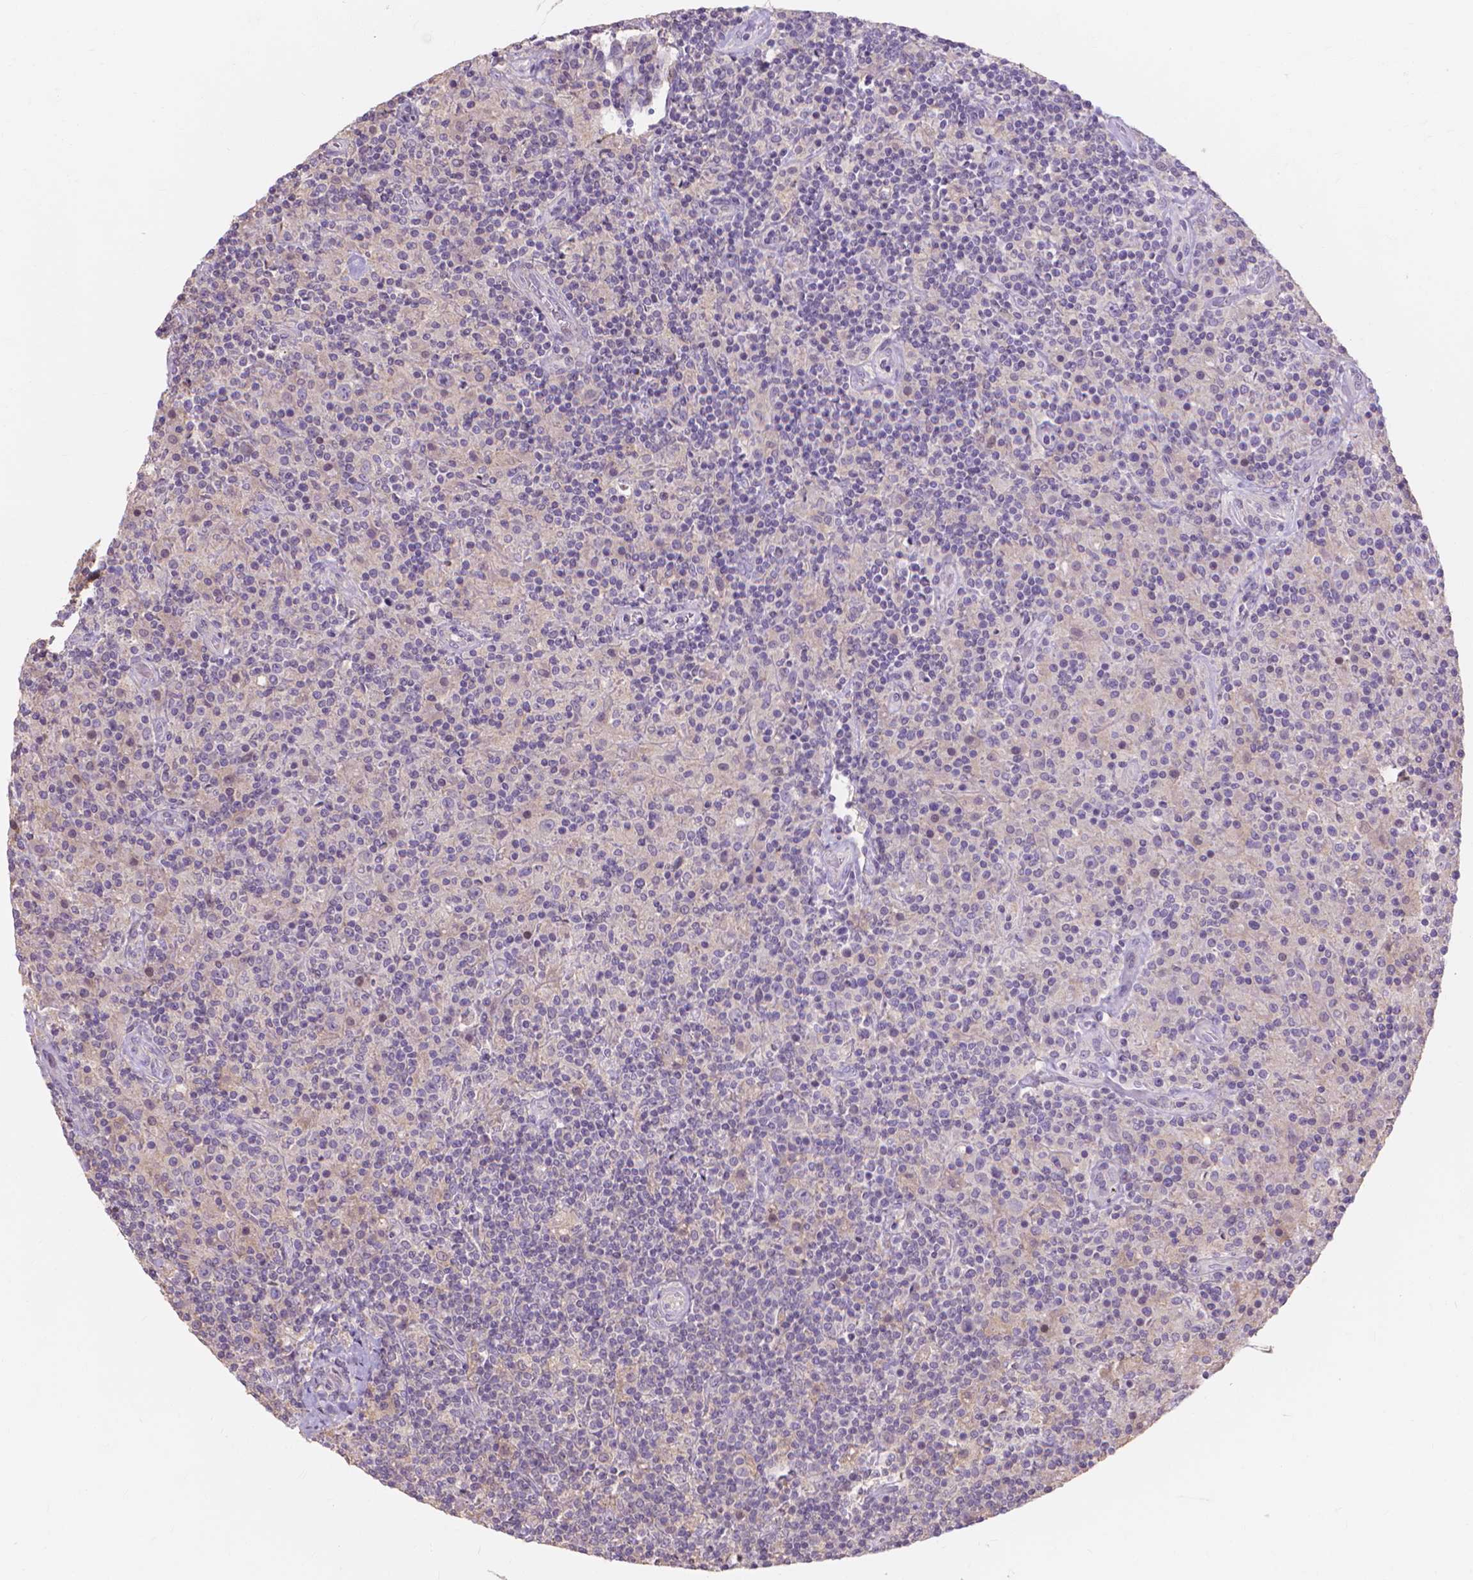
{"staining": {"intensity": "negative", "quantity": "none", "location": "none"}, "tissue": "lymphoma", "cell_type": "Tumor cells", "image_type": "cancer", "snomed": [{"axis": "morphology", "description": "Hodgkin's disease, NOS"}, {"axis": "topography", "description": "Lymph node"}], "caption": "Immunohistochemistry of lymphoma shows no staining in tumor cells.", "gene": "PRDM13", "patient": {"sex": "male", "age": 70}}